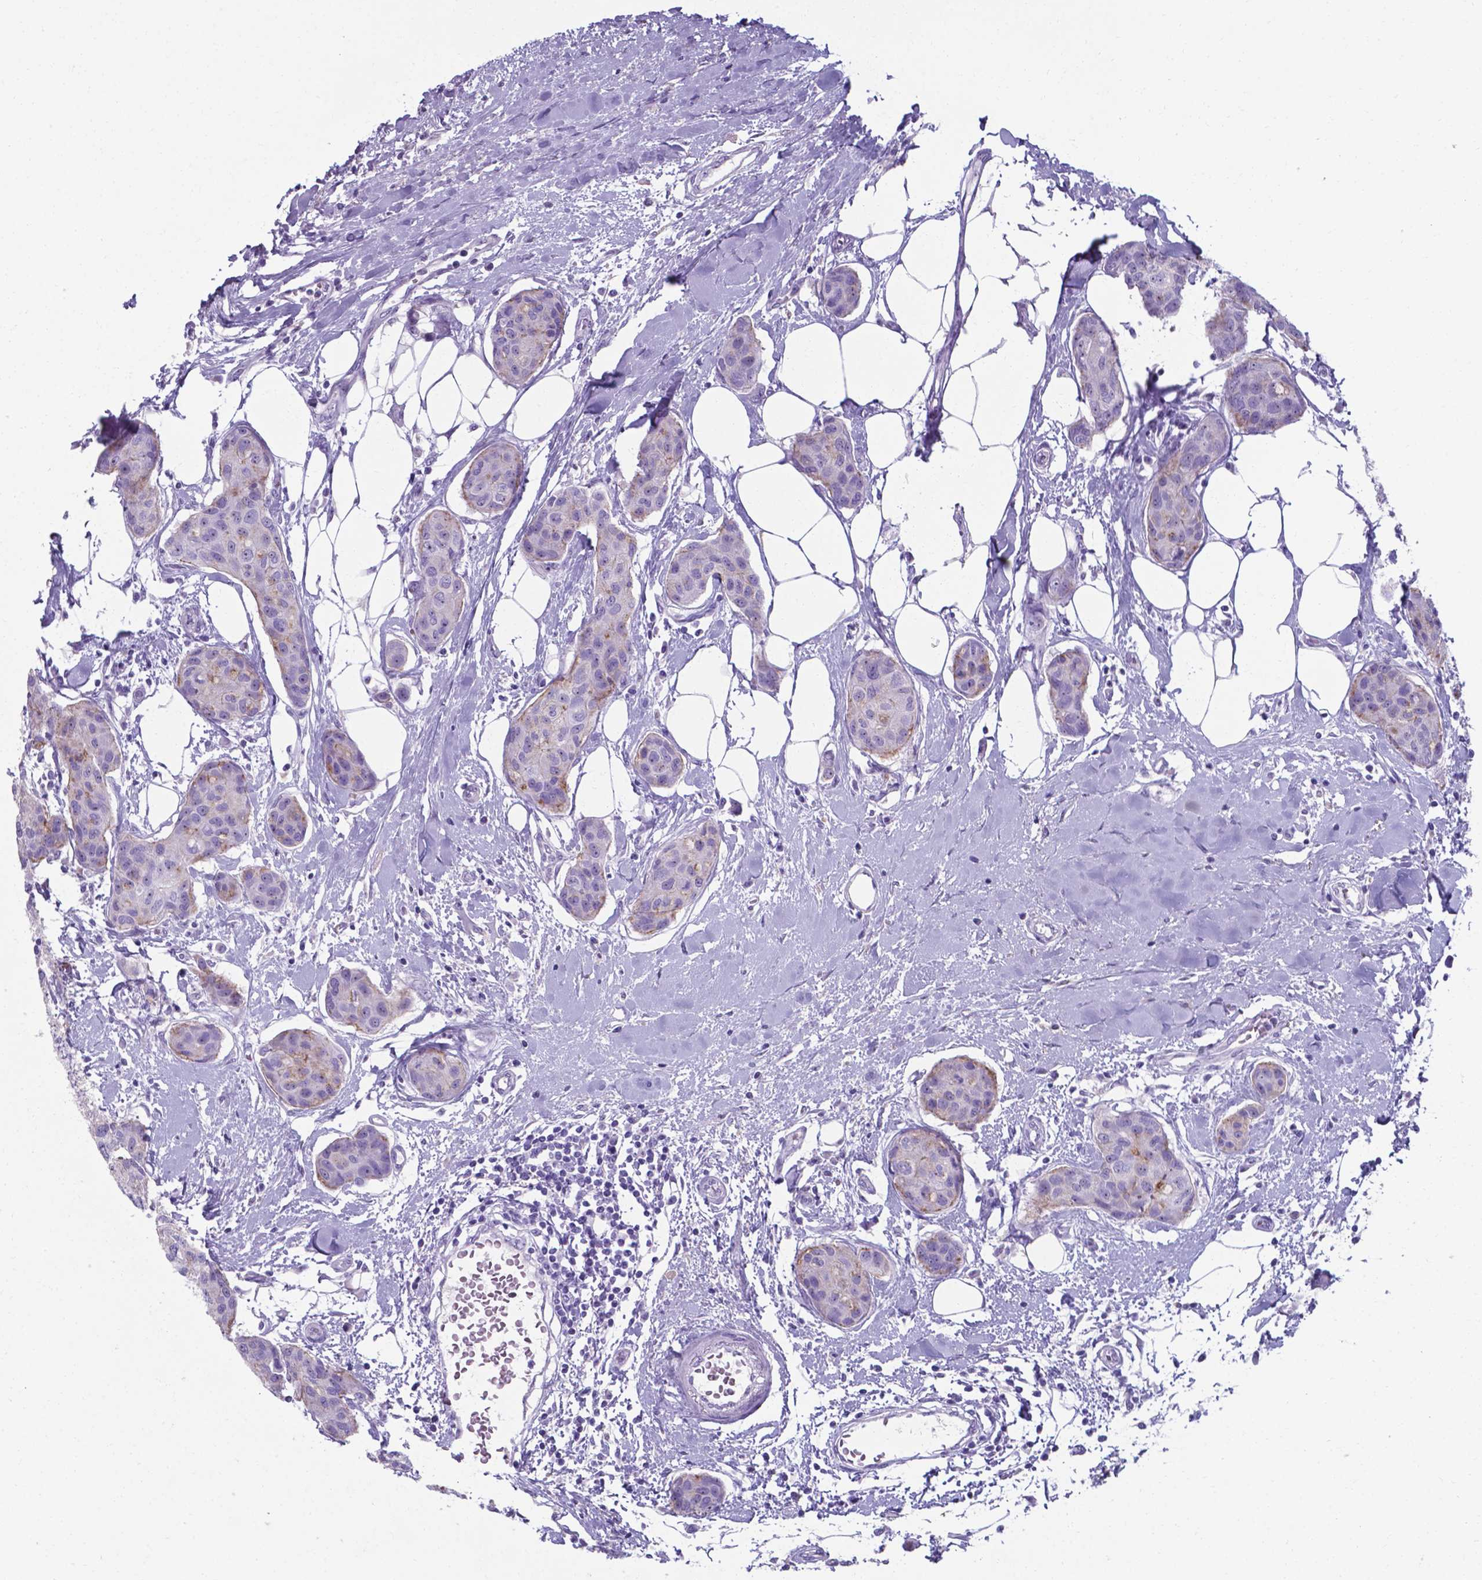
{"staining": {"intensity": "moderate", "quantity": "25%-75%", "location": "cytoplasmic/membranous"}, "tissue": "breast cancer", "cell_type": "Tumor cells", "image_type": "cancer", "snomed": [{"axis": "morphology", "description": "Duct carcinoma"}, {"axis": "topography", "description": "Breast"}], "caption": "Tumor cells reveal moderate cytoplasmic/membranous expression in approximately 25%-75% of cells in breast cancer. The staining is performed using DAB brown chromogen to label protein expression. The nuclei are counter-stained blue using hematoxylin.", "gene": "AP5B1", "patient": {"sex": "female", "age": 80}}